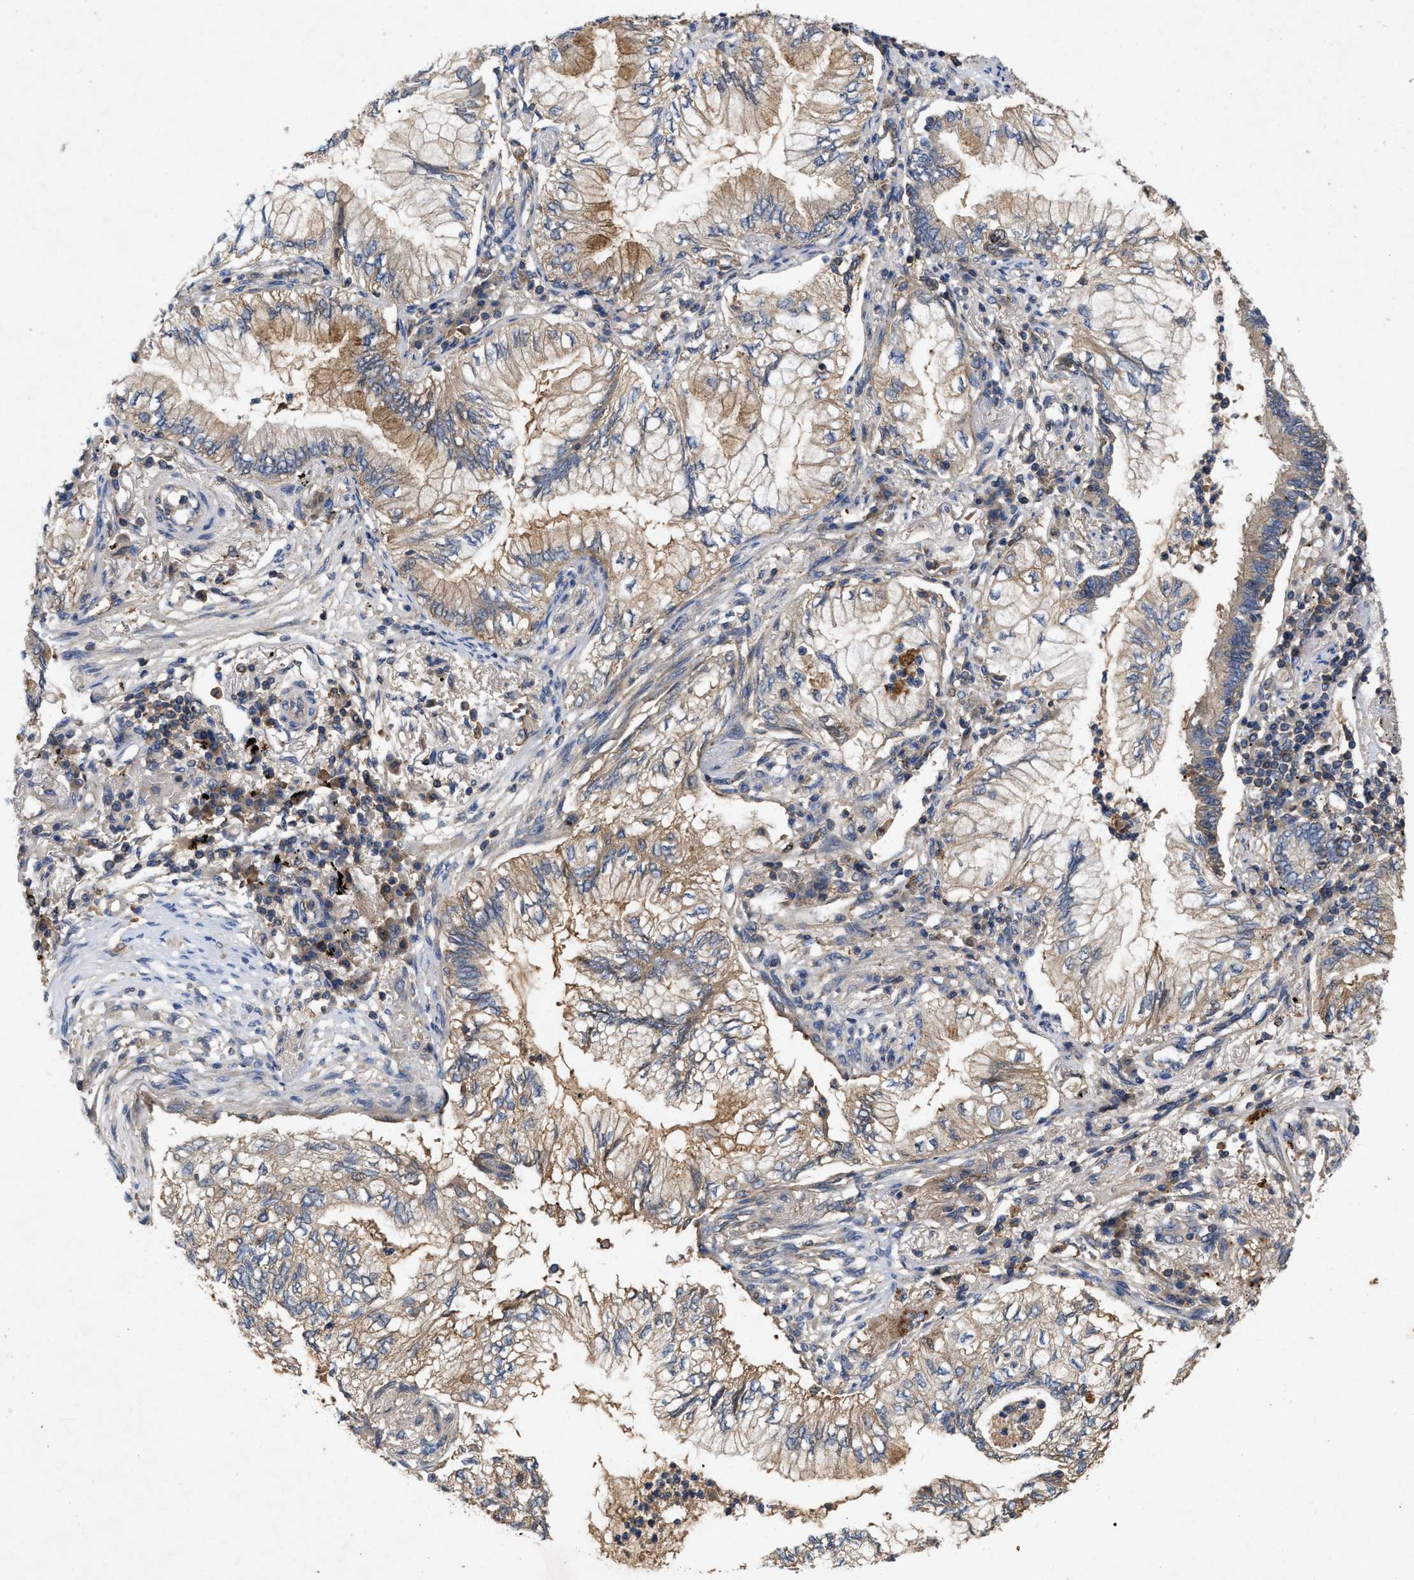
{"staining": {"intensity": "moderate", "quantity": ">75%", "location": "cytoplasmic/membranous"}, "tissue": "lung cancer", "cell_type": "Tumor cells", "image_type": "cancer", "snomed": [{"axis": "morphology", "description": "Normal tissue, NOS"}, {"axis": "morphology", "description": "Adenocarcinoma, NOS"}, {"axis": "topography", "description": "Bronchus"}, {"axis": "topography", "description": "Lung"}], "caption": "A medium amount of moderate cytoplasmic/membranous positivity is appreciated in approximately >75% of tumor cells in lung adenocarcinoma tissue. (IHC, brightfield microscopy, high magnification).", "gene": "LPAR2", "patient": {"sex": "female", "age": 70}}